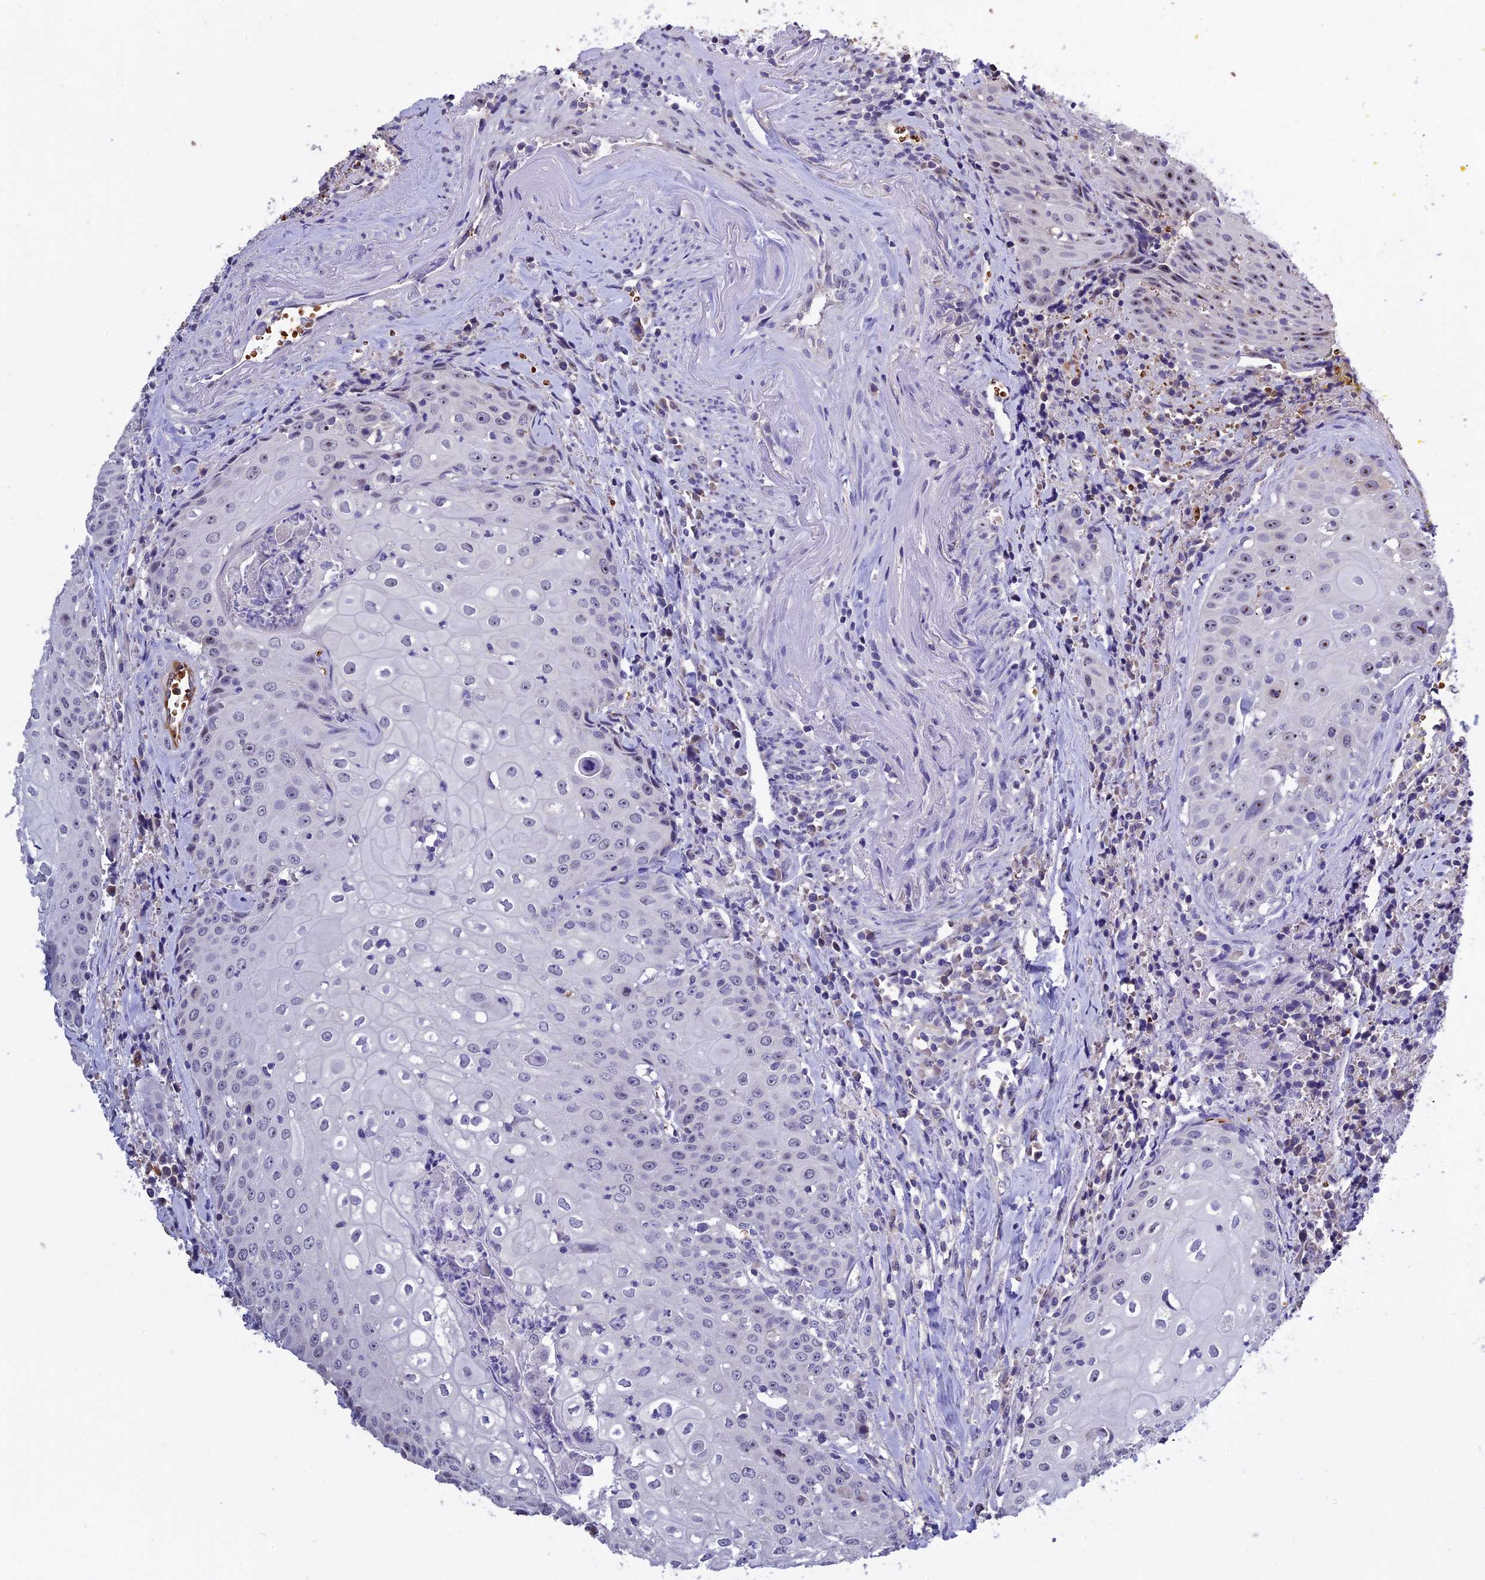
{"staining": {"intensity": "negative", "quantity": "none", "location": "none"}, "tissue": "head and neck cancer", "cell_type": "Tumor cells", "image_type": "cancer", "snomed": [{"axis": "morphology", "description": "Squamous cell carcinoma, NOS"}, {"axis": "topography", "description": "Oral tissue"}, {"axis": "topography", "description": "Head-Neck"}], "caption": "DAB (3,3'-diaminobenzidine) immunohistochemical staining of head and neck squamous cell carcinoma shows no significant staining in tumor cells. (DAB immunohistochemistry (IHC) with hematoxylin counter stain).", "gene": "KNOP1", "patient": {"sex": "female", "age": 82}}